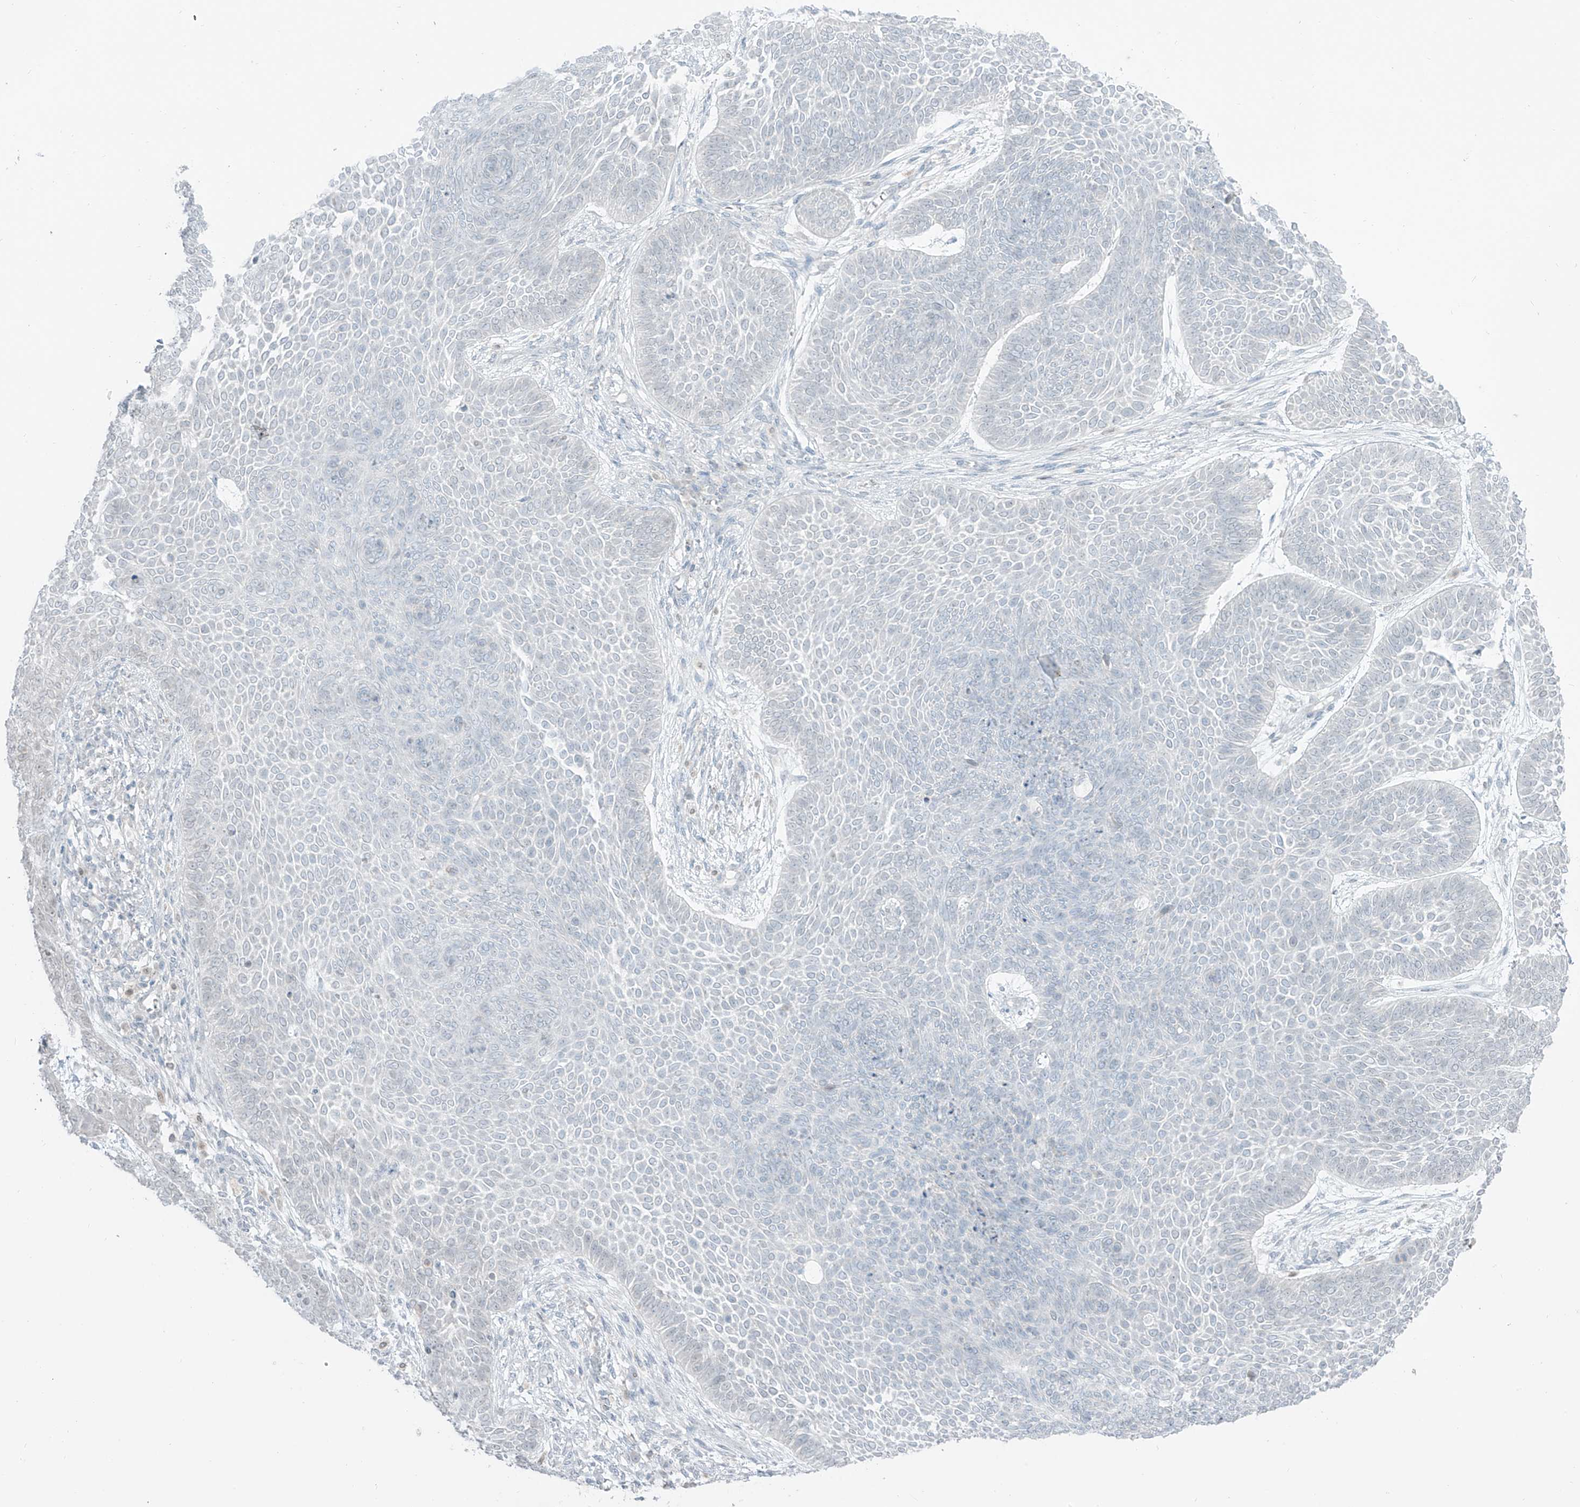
{"staining": {"intensity": "negative", "quantity": "none", "location": "none"}, "tissue": "skin cancer", "cell_type": "Tumor cells", "image_type": "cancer", "snomed": [{"axis": "morphology", "description": "Basal cell carcinoma"}, {"axis": "topography", "description": "Skin"}], "caption": "The histopathology image reveals no significant expression in tumor cells of skin basal cell carcinoma.", "gene": "PRDM6", "patient": {"sex": "male", "age": 85}}